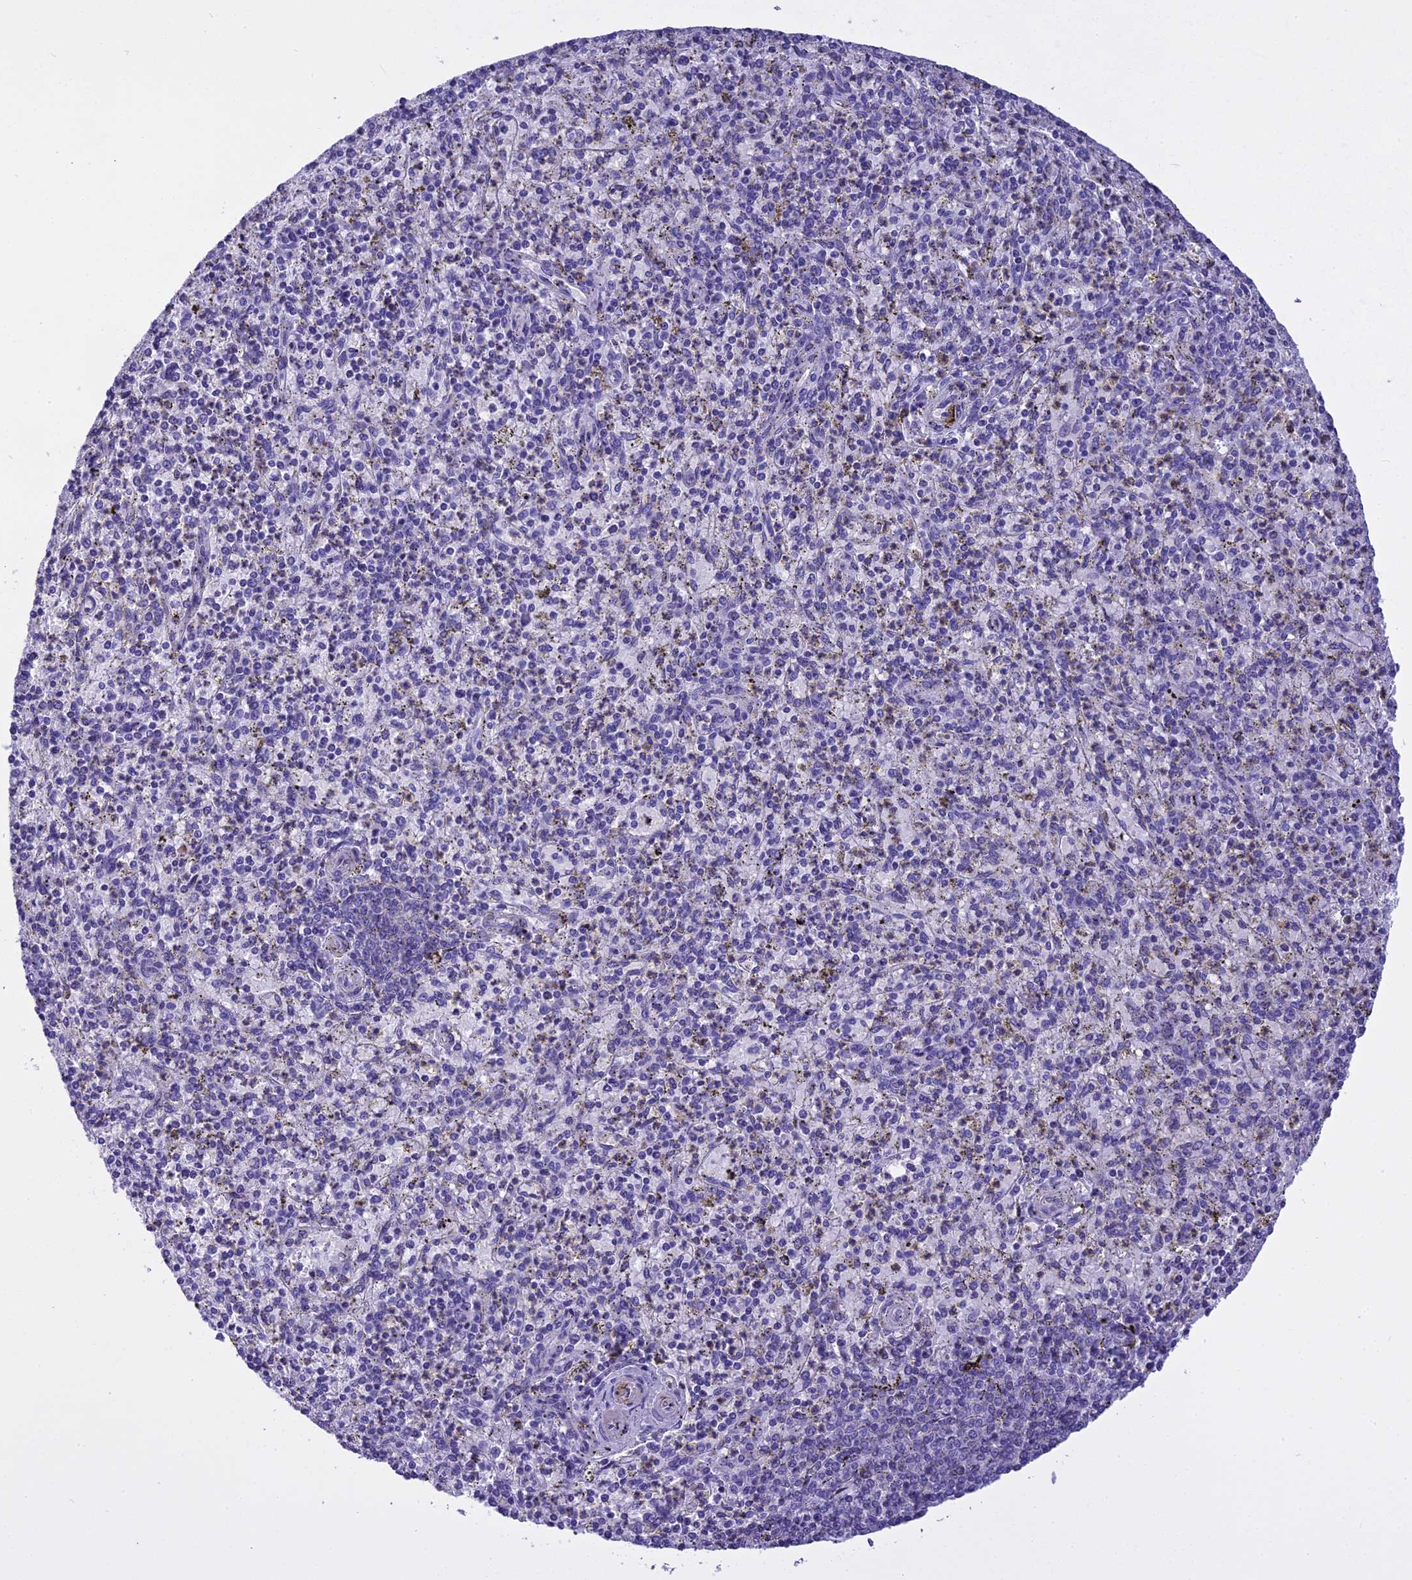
{"staining": {"intensity": "negative", "quantity": "none", "location": "none"}, "tissue": "spleen", "cell_type": "Cells in red pulp", "image_type": "normal", "snomed": [{"axis": "morphology", "description": "Normal tissue, NOS"}, {"axis": "topography", "description": "Spleen"}], "caption": "Protein analysis of unremarkable spleen demonstrates no significant expression in cells in red pulp.", "gene": "KCTD14", "patient": {"sex": "male", "age": 72}}